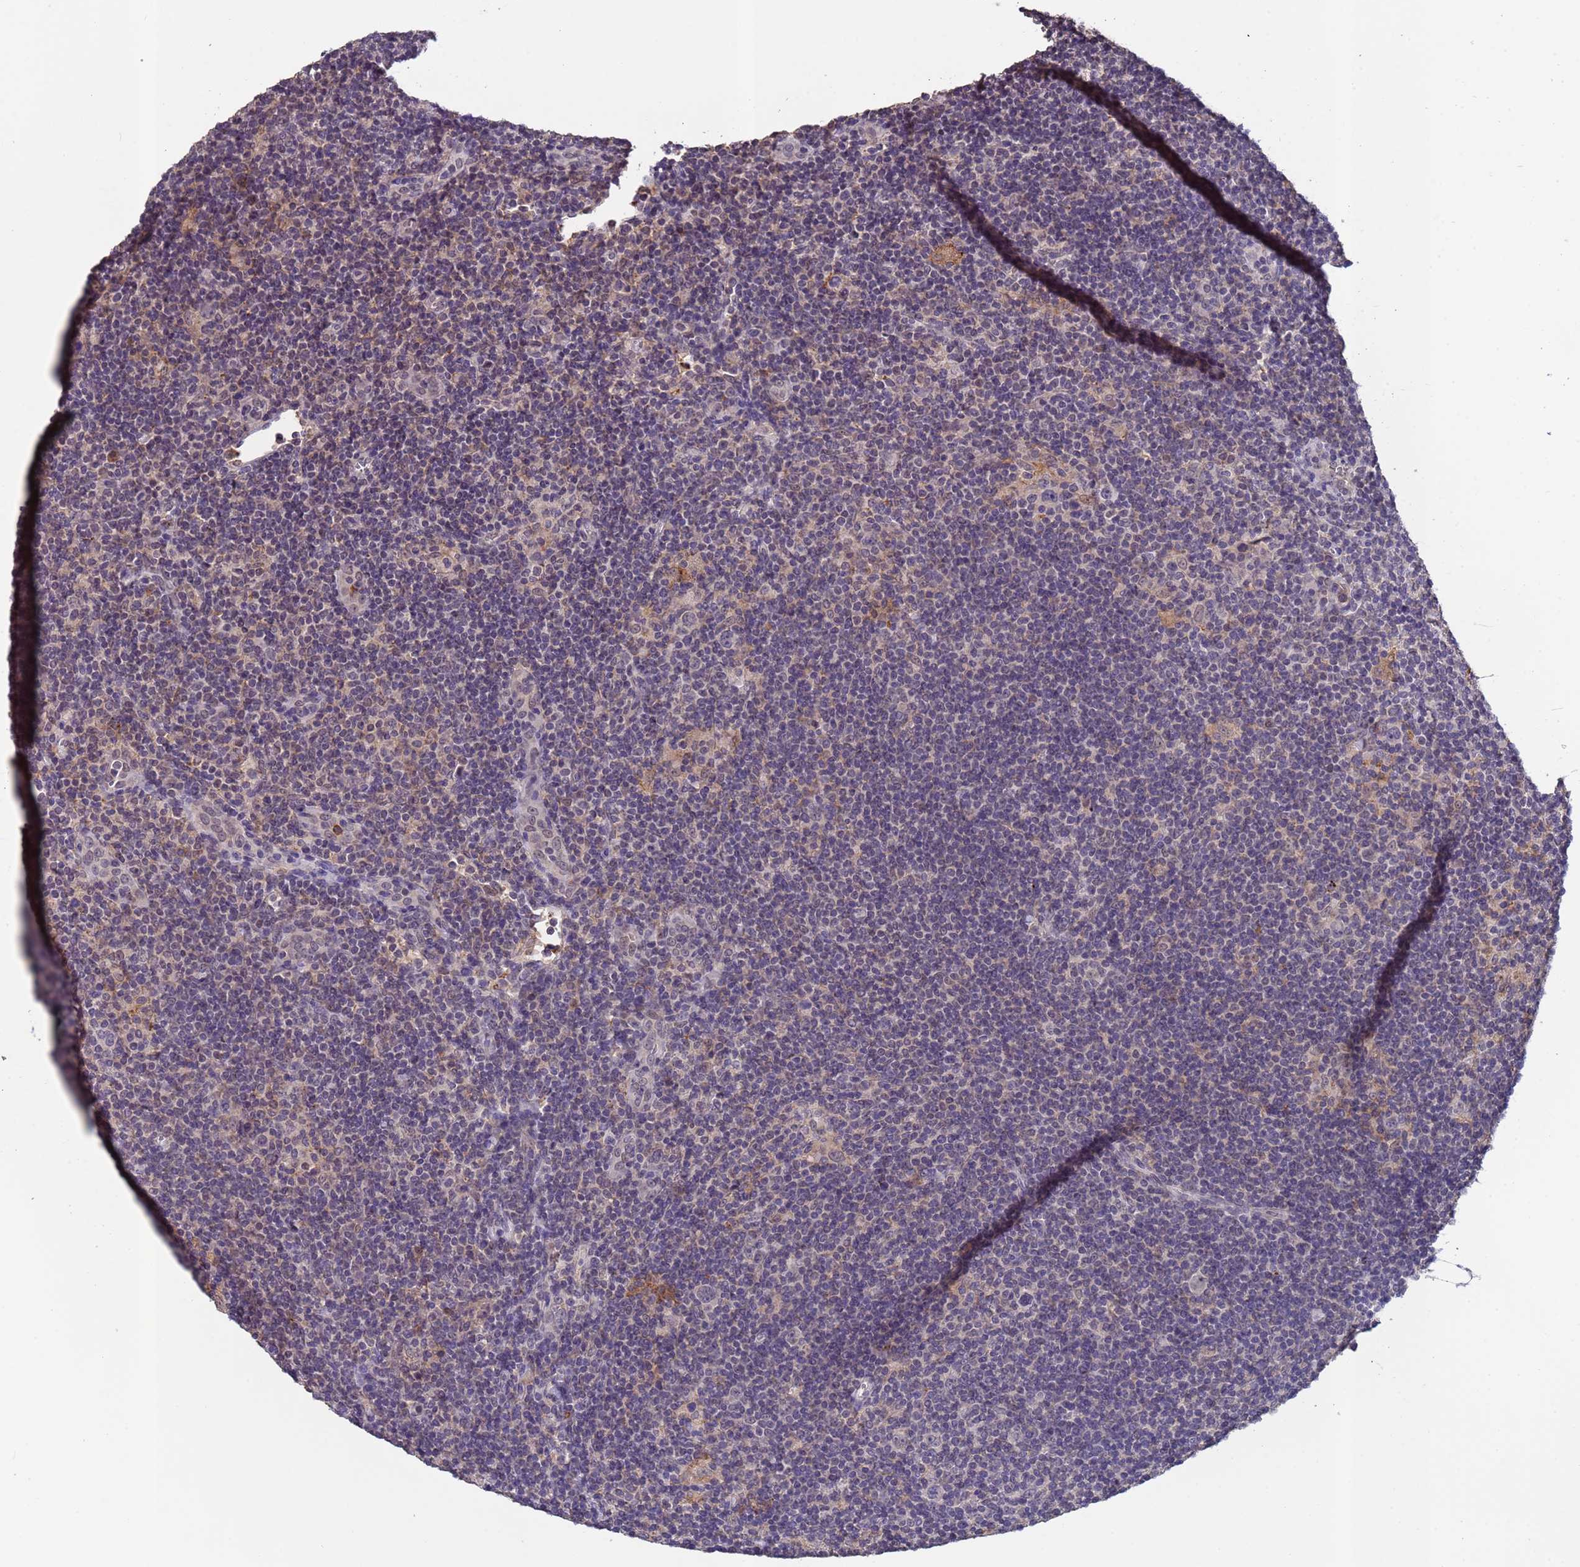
{"staining": {"intensity": "negative", "quantity": "none", "location": "none"}, "tissue": "lymphoma", "cell_type": "Tumor cells", "image_type": "cancer", "snomed": [{"axis": "morphology", "description": "Hodgkin's disease, NOS"}, {"axis": "topography", "description": "Lymph node"}], "caption": "Histopathology image shows no protein positivity in tumor cells of lymphoma tissue.", "gene": "ZNF248", "patient": {"sex": "female", "age": 57}}